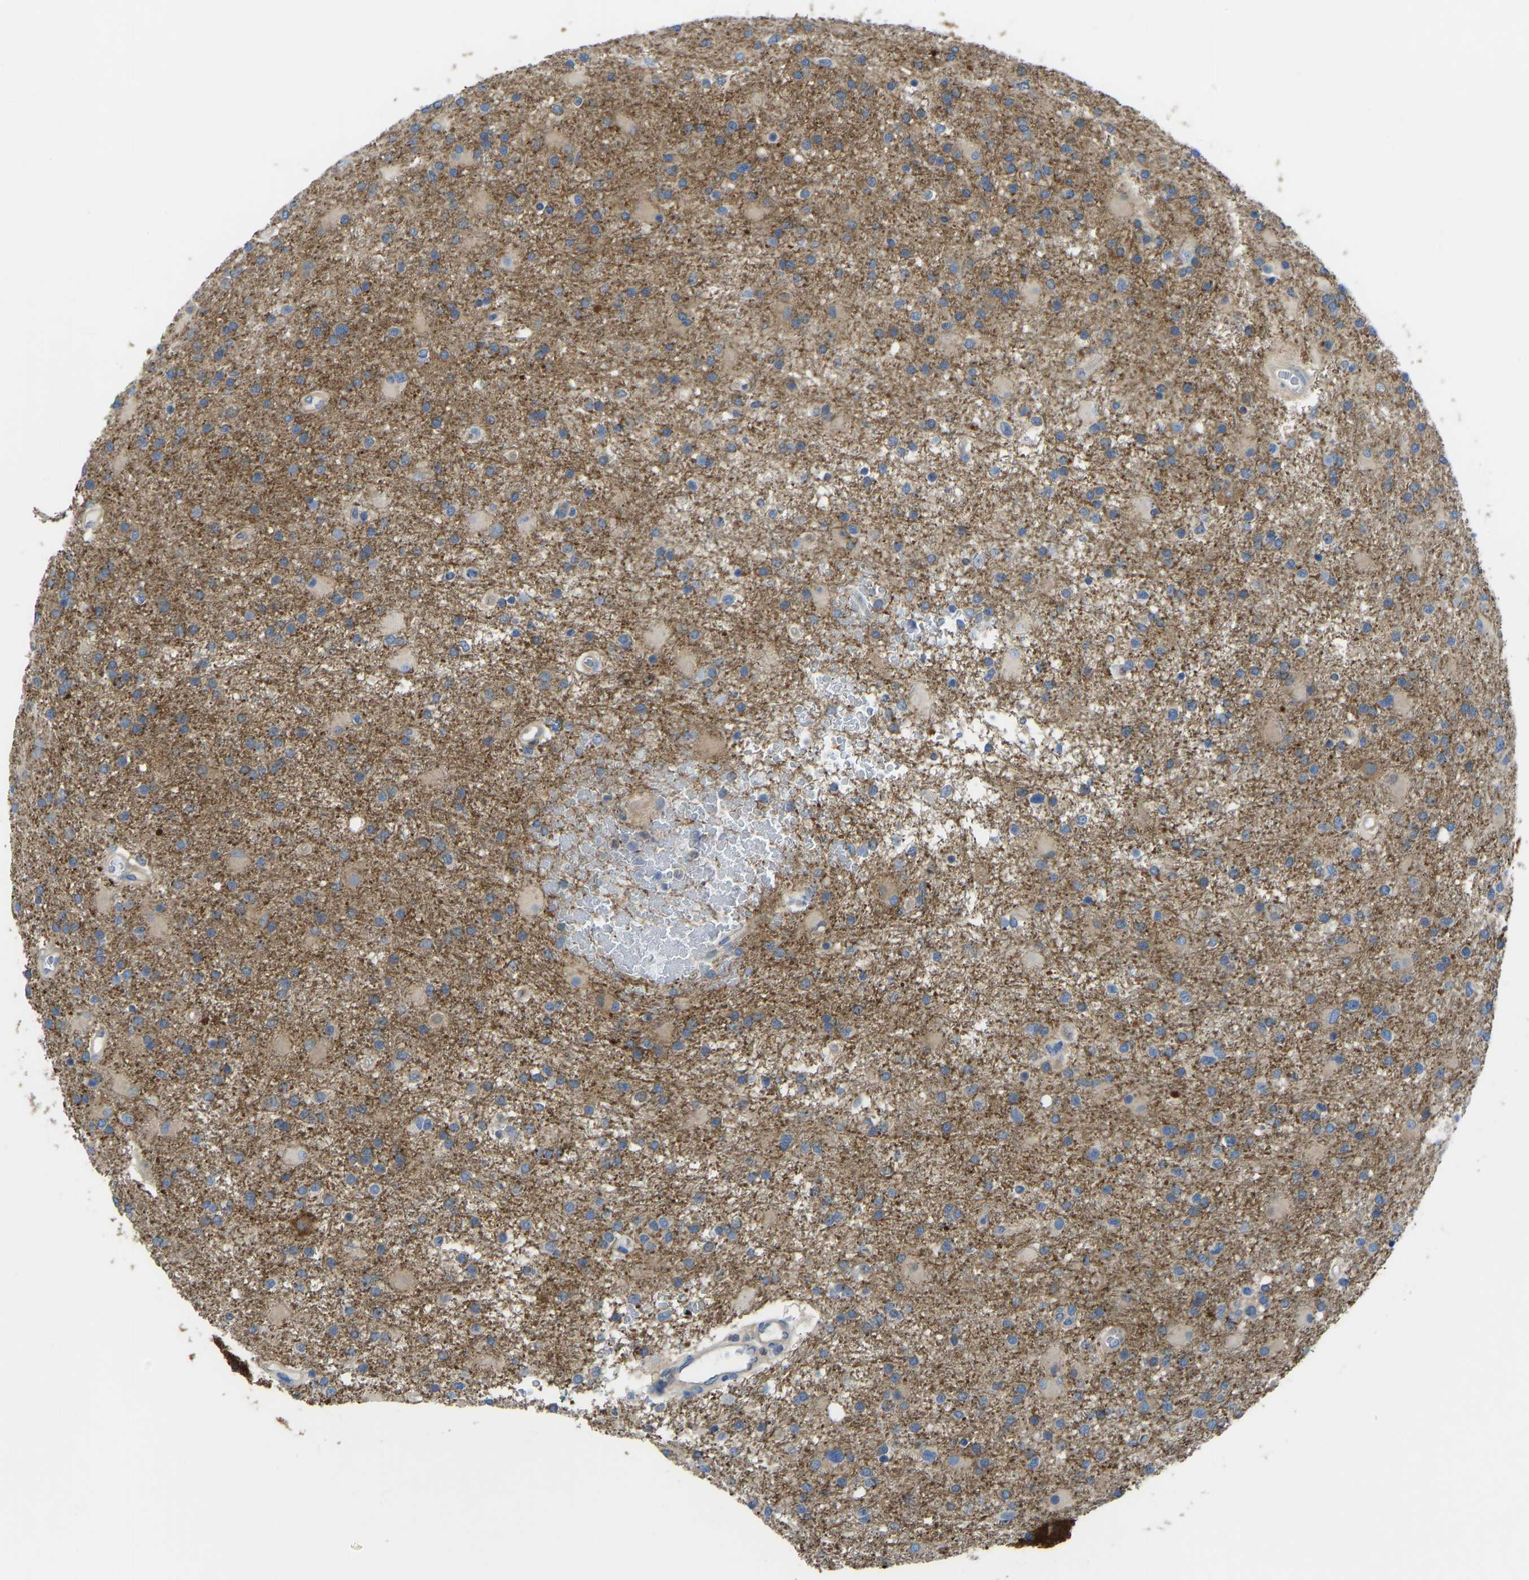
{"staining": {"intensity": "weak", "quantity": "<25%", "location": "cytoplasmic/membranous"}, "tissue": "glioma", "cell_type": "Tumor cells", "image_type": "cancer", "snomed": [{"axis": "morphology", "description": "Glioma, malignant, High grade"}, {"axis": "topography", "description": "Brain"}], "caption": "High-grade glioma (malignant) was stained to show a protein in brown. There is no significant positivity in tumor cells.", "gene": "PPP3CA", "patient": {"sex": "male", "age": 72}}